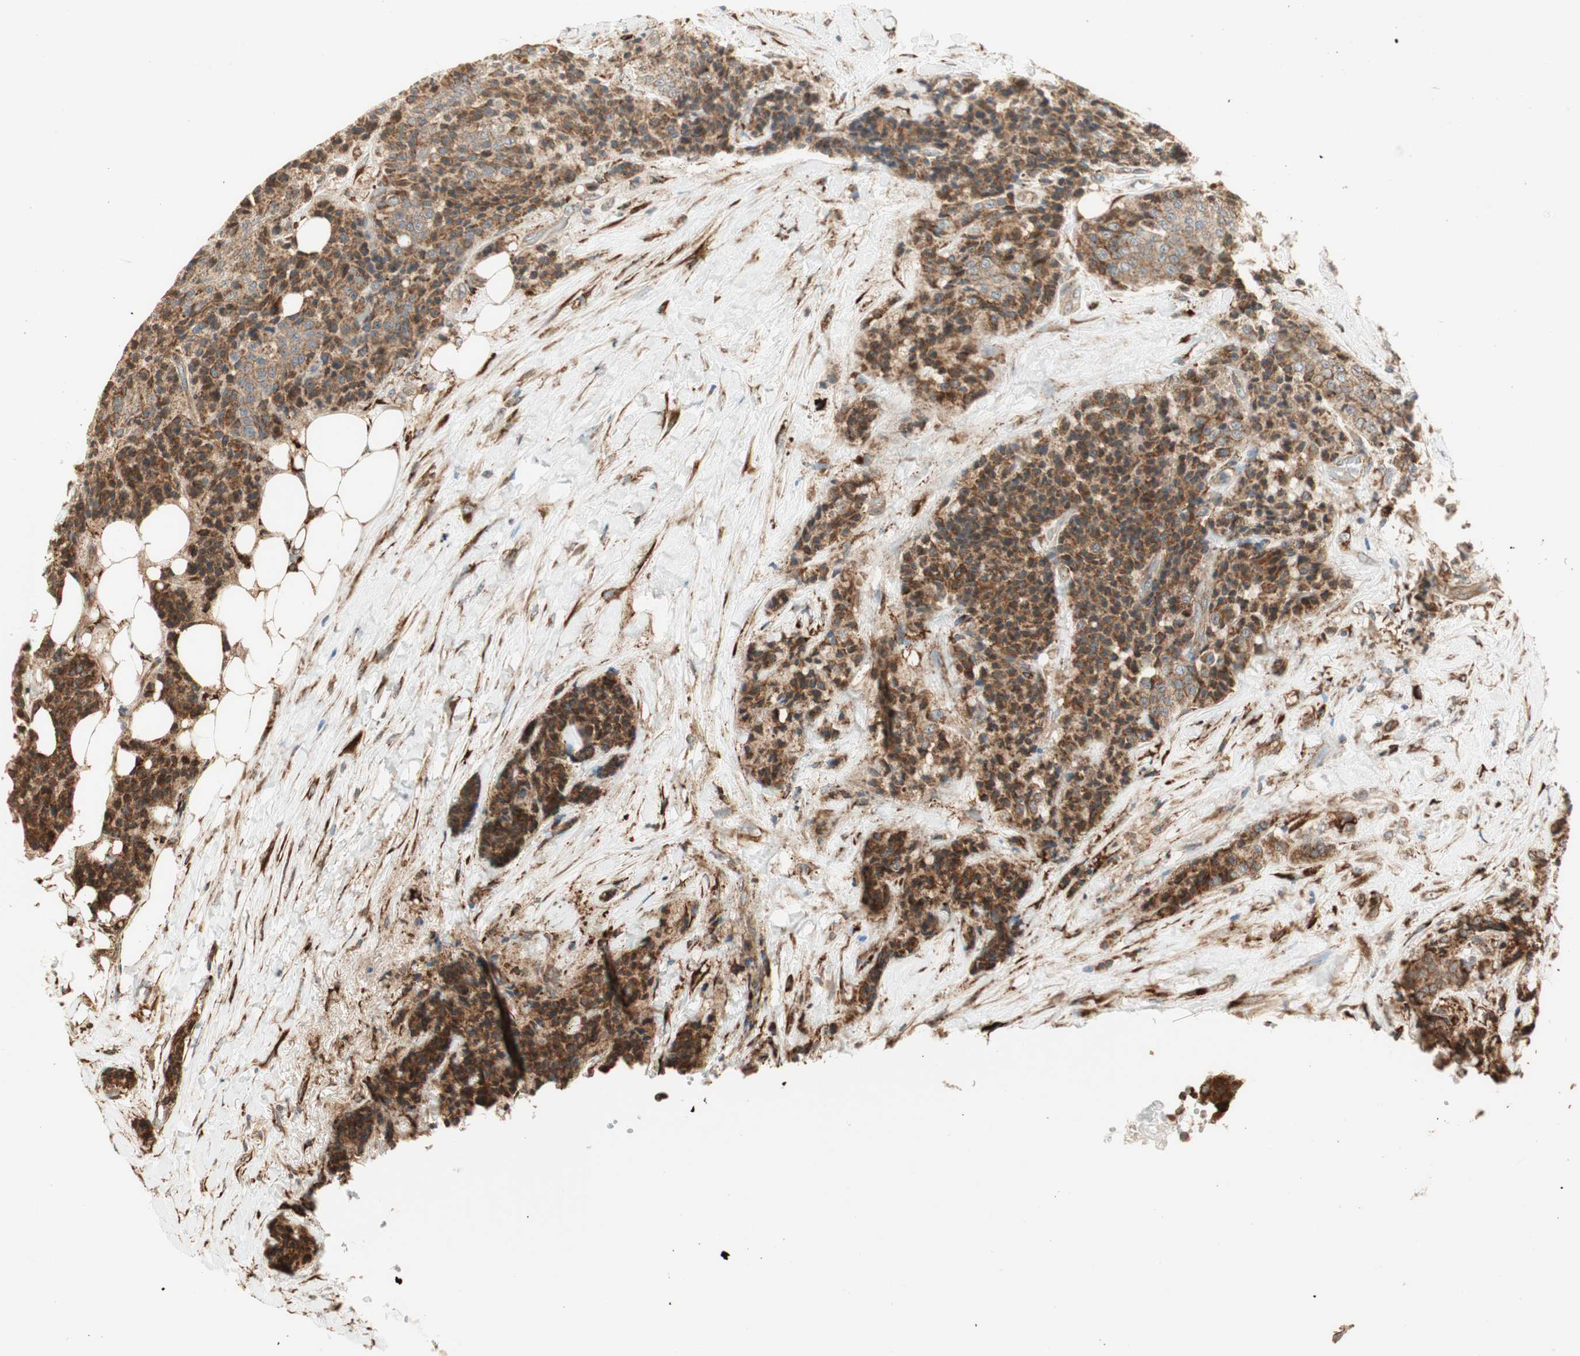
{"staining": {"intensity": "strong", "quantity": ">75%", "location": "cytoplasmic/membranous"}, "tissue": "carcinoid", "cell_type": "Tumor cells", "image_type": "cancer", "snomed": [{"axis": "morphology", "description": "Carcinoid, malignant, NOS"}, {"axis": "topography", "description": "Colon"}], "caption": "A micrograph of carcinoid stained for a protein displays strong cytoplasmic/membranous brown staining in tumor cells.", "gene": "P4HA1", "patient": {"sex": "female", "age": 61}}